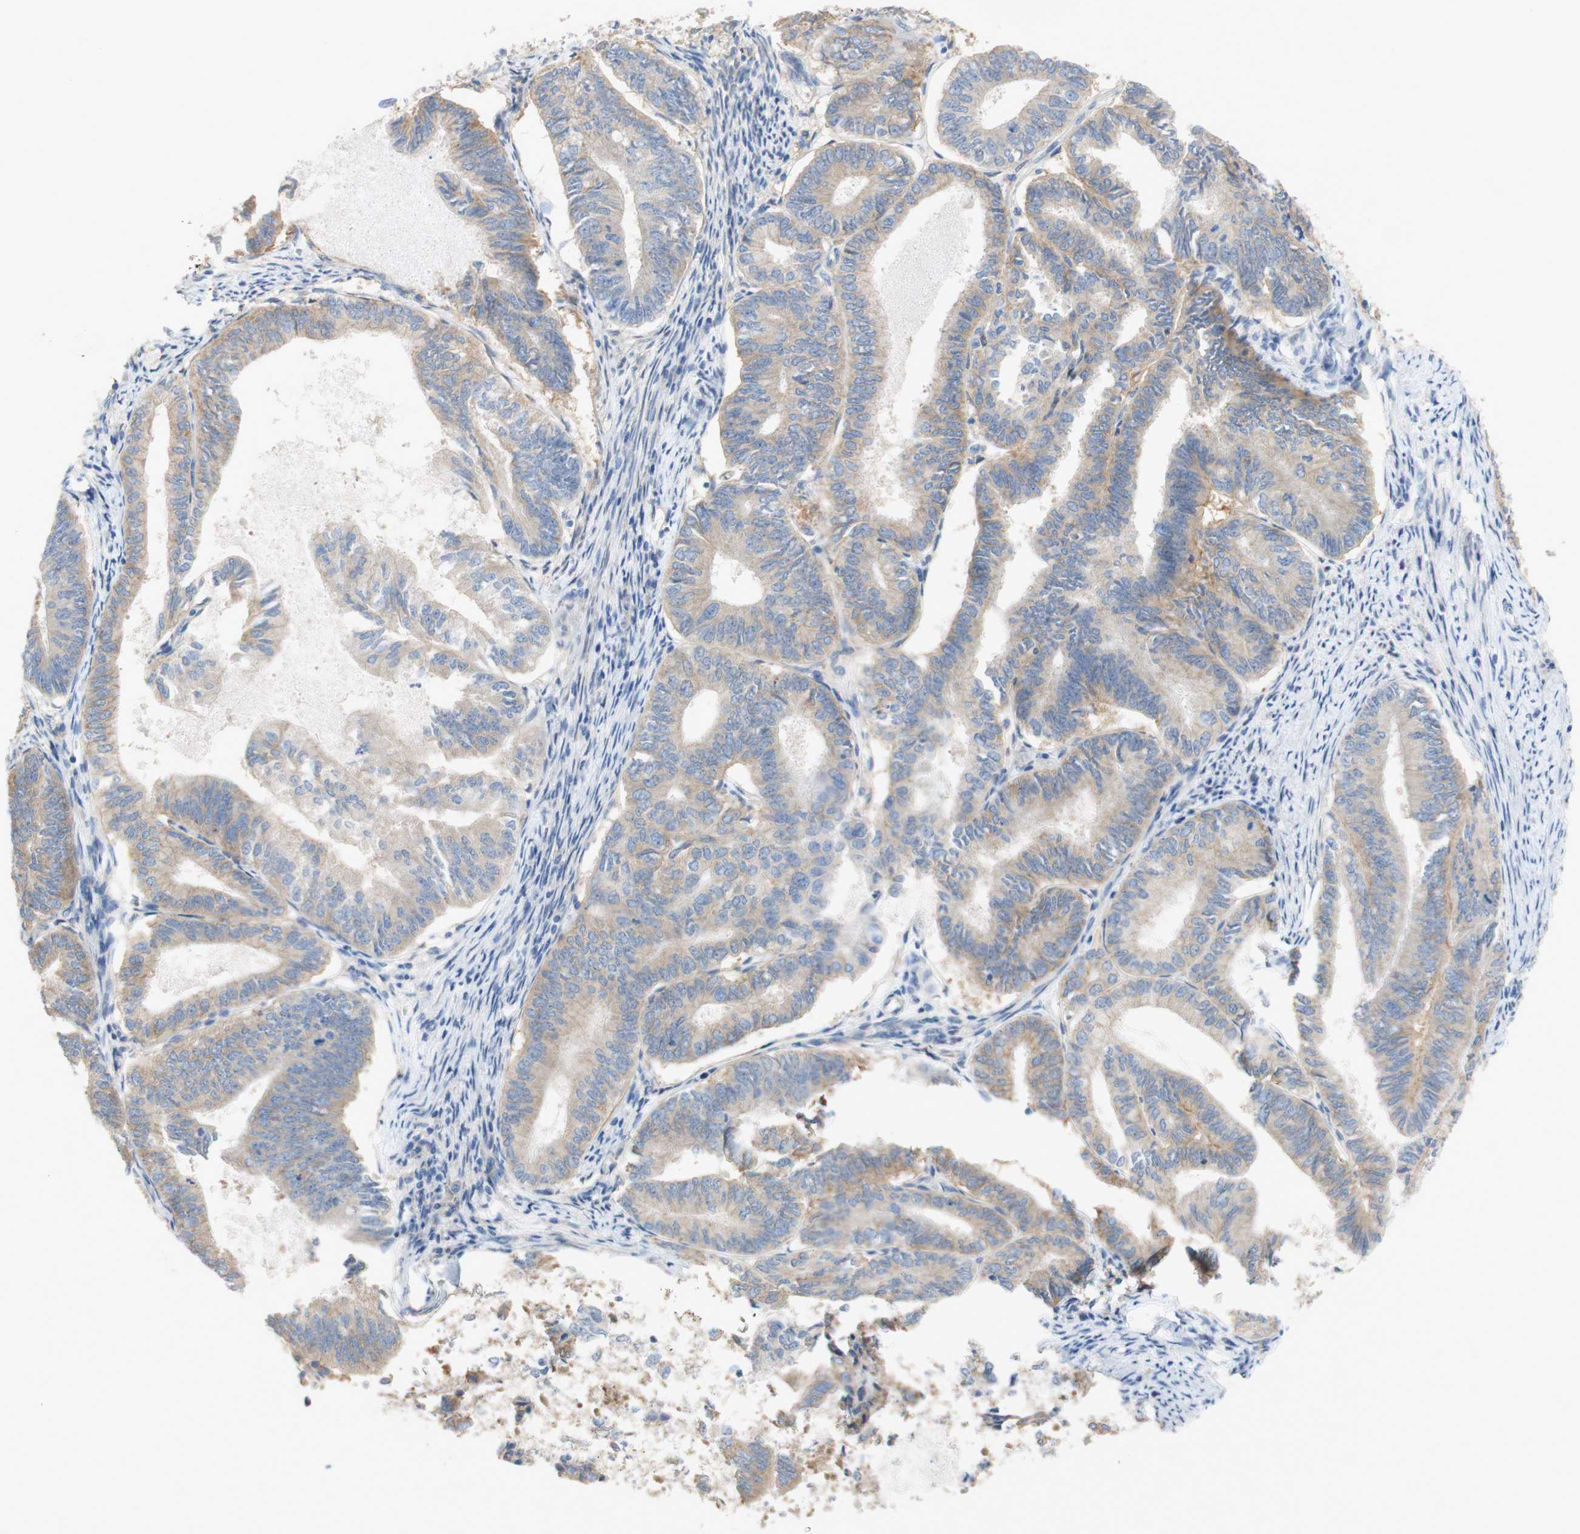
{"staining": {"intensity": "weak", "quantity": ">75%", "location": "cytoplasmic/membranous"}, "tissue": "endometrial cancer", "cell_type": "Tumor cells", "image_type": "cancer", "snomed": [{"axis": "morphology", "description": "Adenocarcinoma, NOS"}, {"axis": "topography", "description": "Endometrium"}], "caption": "Immunohistochemical staining of human endometrial cancer (adenocarcinoma) reveals weak cytoplasmic/membranous protein expression in approximately >75% of tumor cells.", "gene": "ATP2B1", "patient": {"sex": "female", "age": 86}}